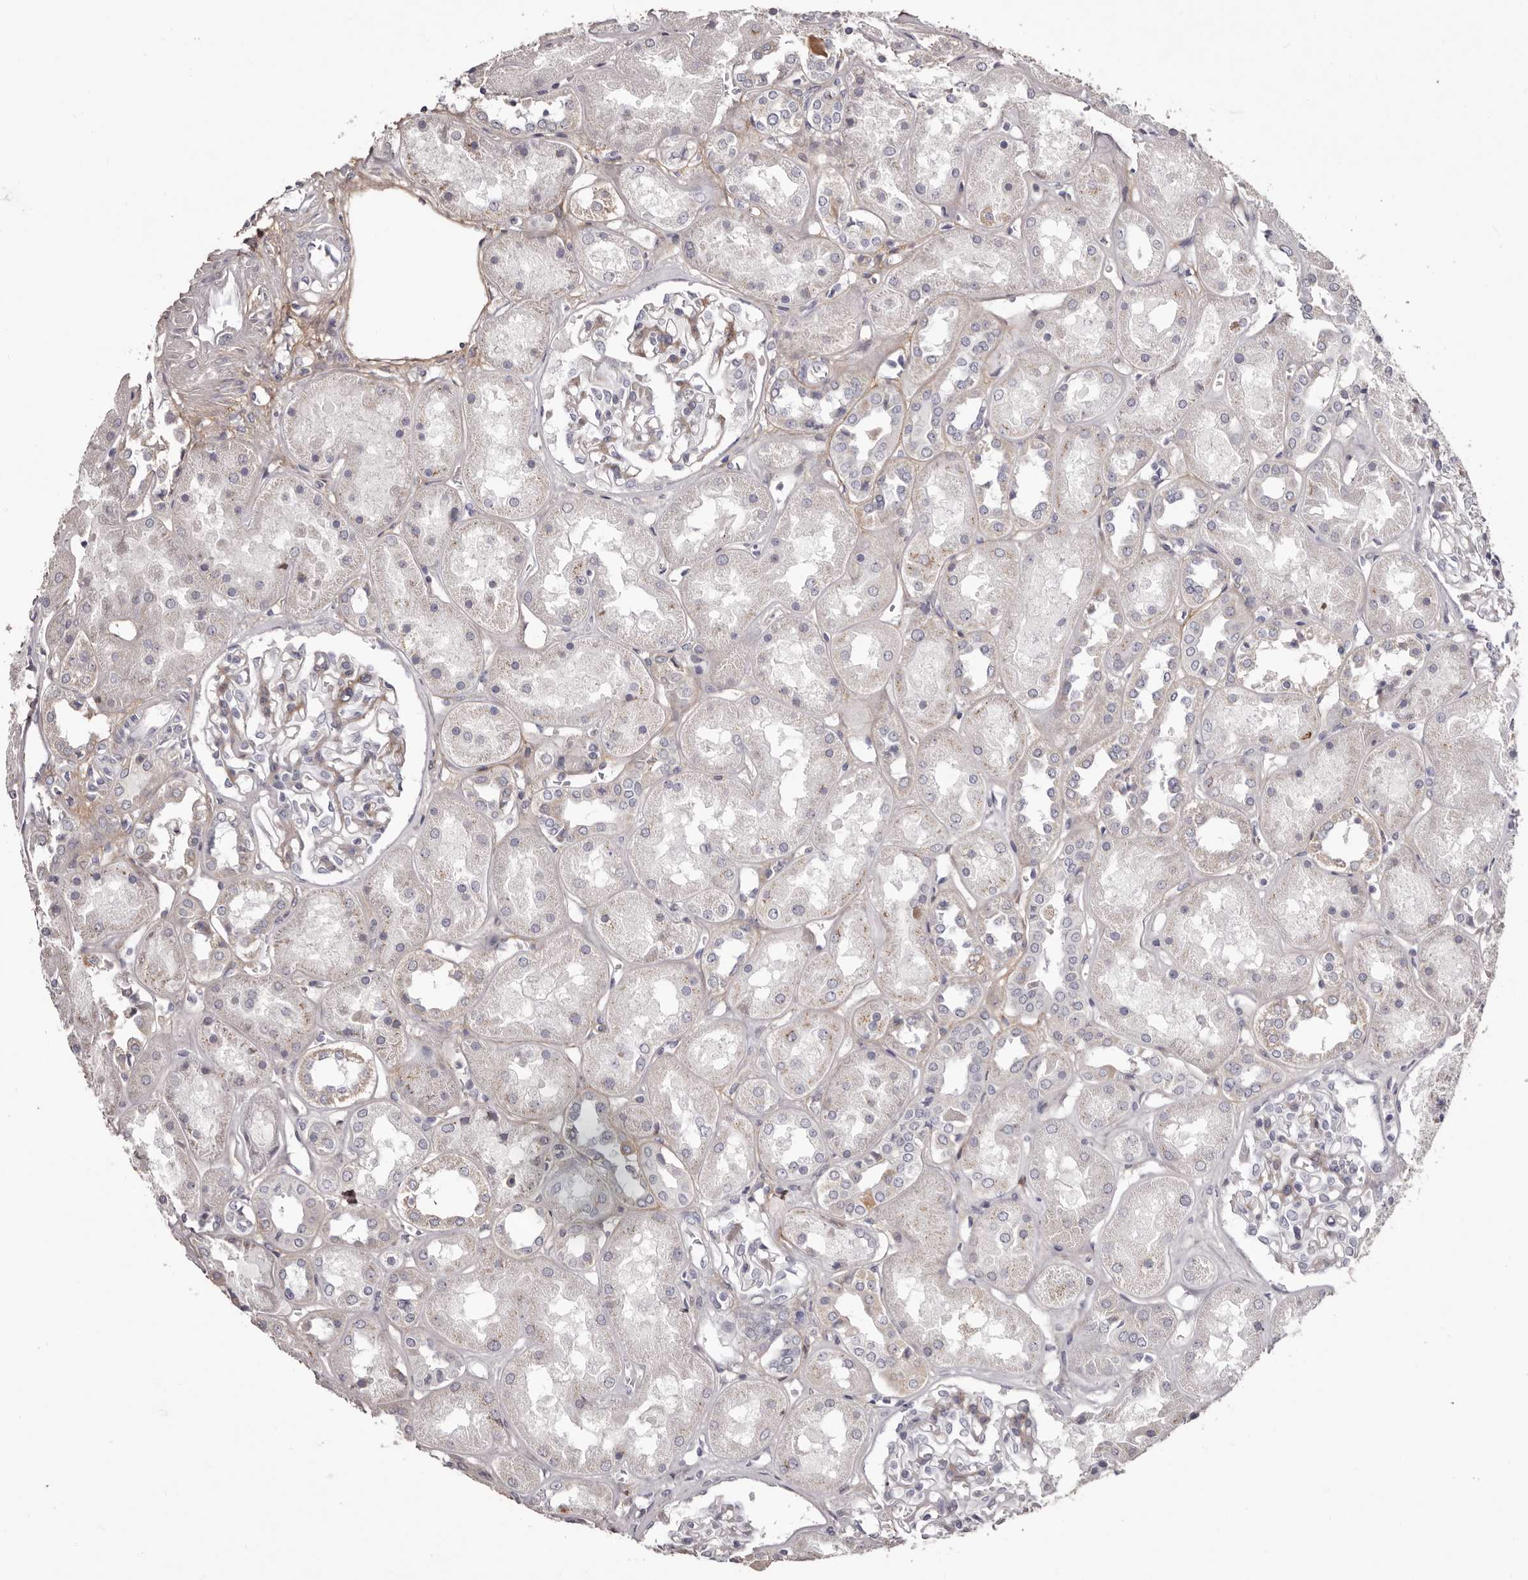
{"staining": {"intensity": "negative", "quantity": "none", "location": "none"}, "tissue": "kidney", "cell_type": "Cells in glomeruli", "image_type": "normal", "snomed": [{"axis": "morphology", "description": "Normal tissue, NOS"}, {"axis": "topography", "description": "Kidney"}], "caption": "This is an IHC image of unremarkable human kidney. There is no staining in cells in glomeruli.", "gene": "COL6A1", "patient": {"sex": "male", "age": 70}}